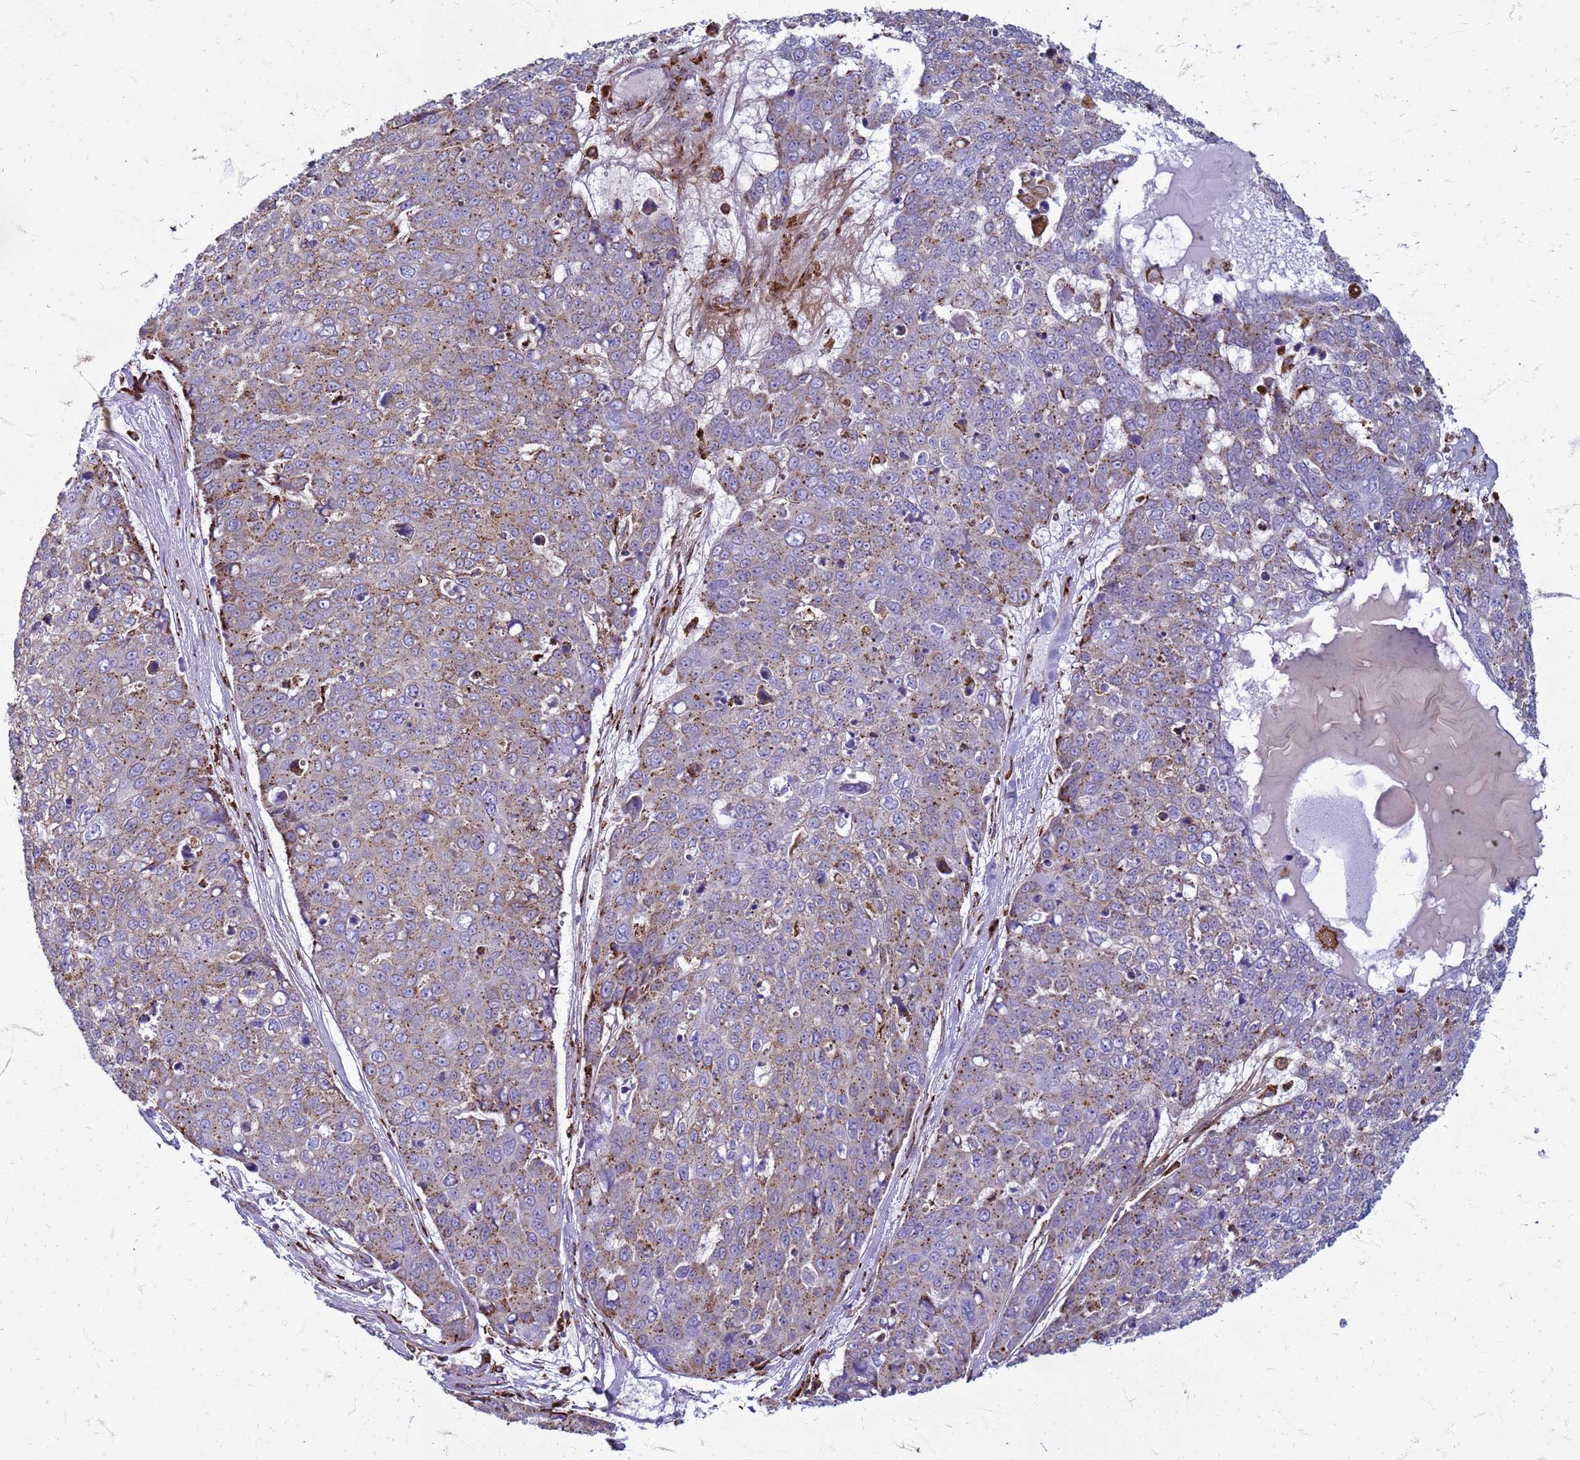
{"staining": {"intensity": "weak", "quantity": "25%-75%", "location": "cytoplasmic/membranous"}, "tissue": "skin cancer", "cell_type": "Tumor cells", "image_type": "cancer", "snomed": [{"axis": "morphology", "description": "Squamous cell carcinoma, NOS"}, {"axis": "topography", "description": "Skin"}], "caption": "Immunohistochemistry staining of skin cancer (squamous cell carcinoma), which reveals low levels of weak cytoplasmic/membranous staining in approximately 25%-75% of tumor cells indicating weak cytoplasmic/membranous protein positivity. The staining was performed using DAB (3,3'-diaminobenzidine) (brown) for protein detection and nuclei were counterstained in hematoxylin (blue).", "gene": "PDK3", "patient": {"sex": "female", "age": 44}}